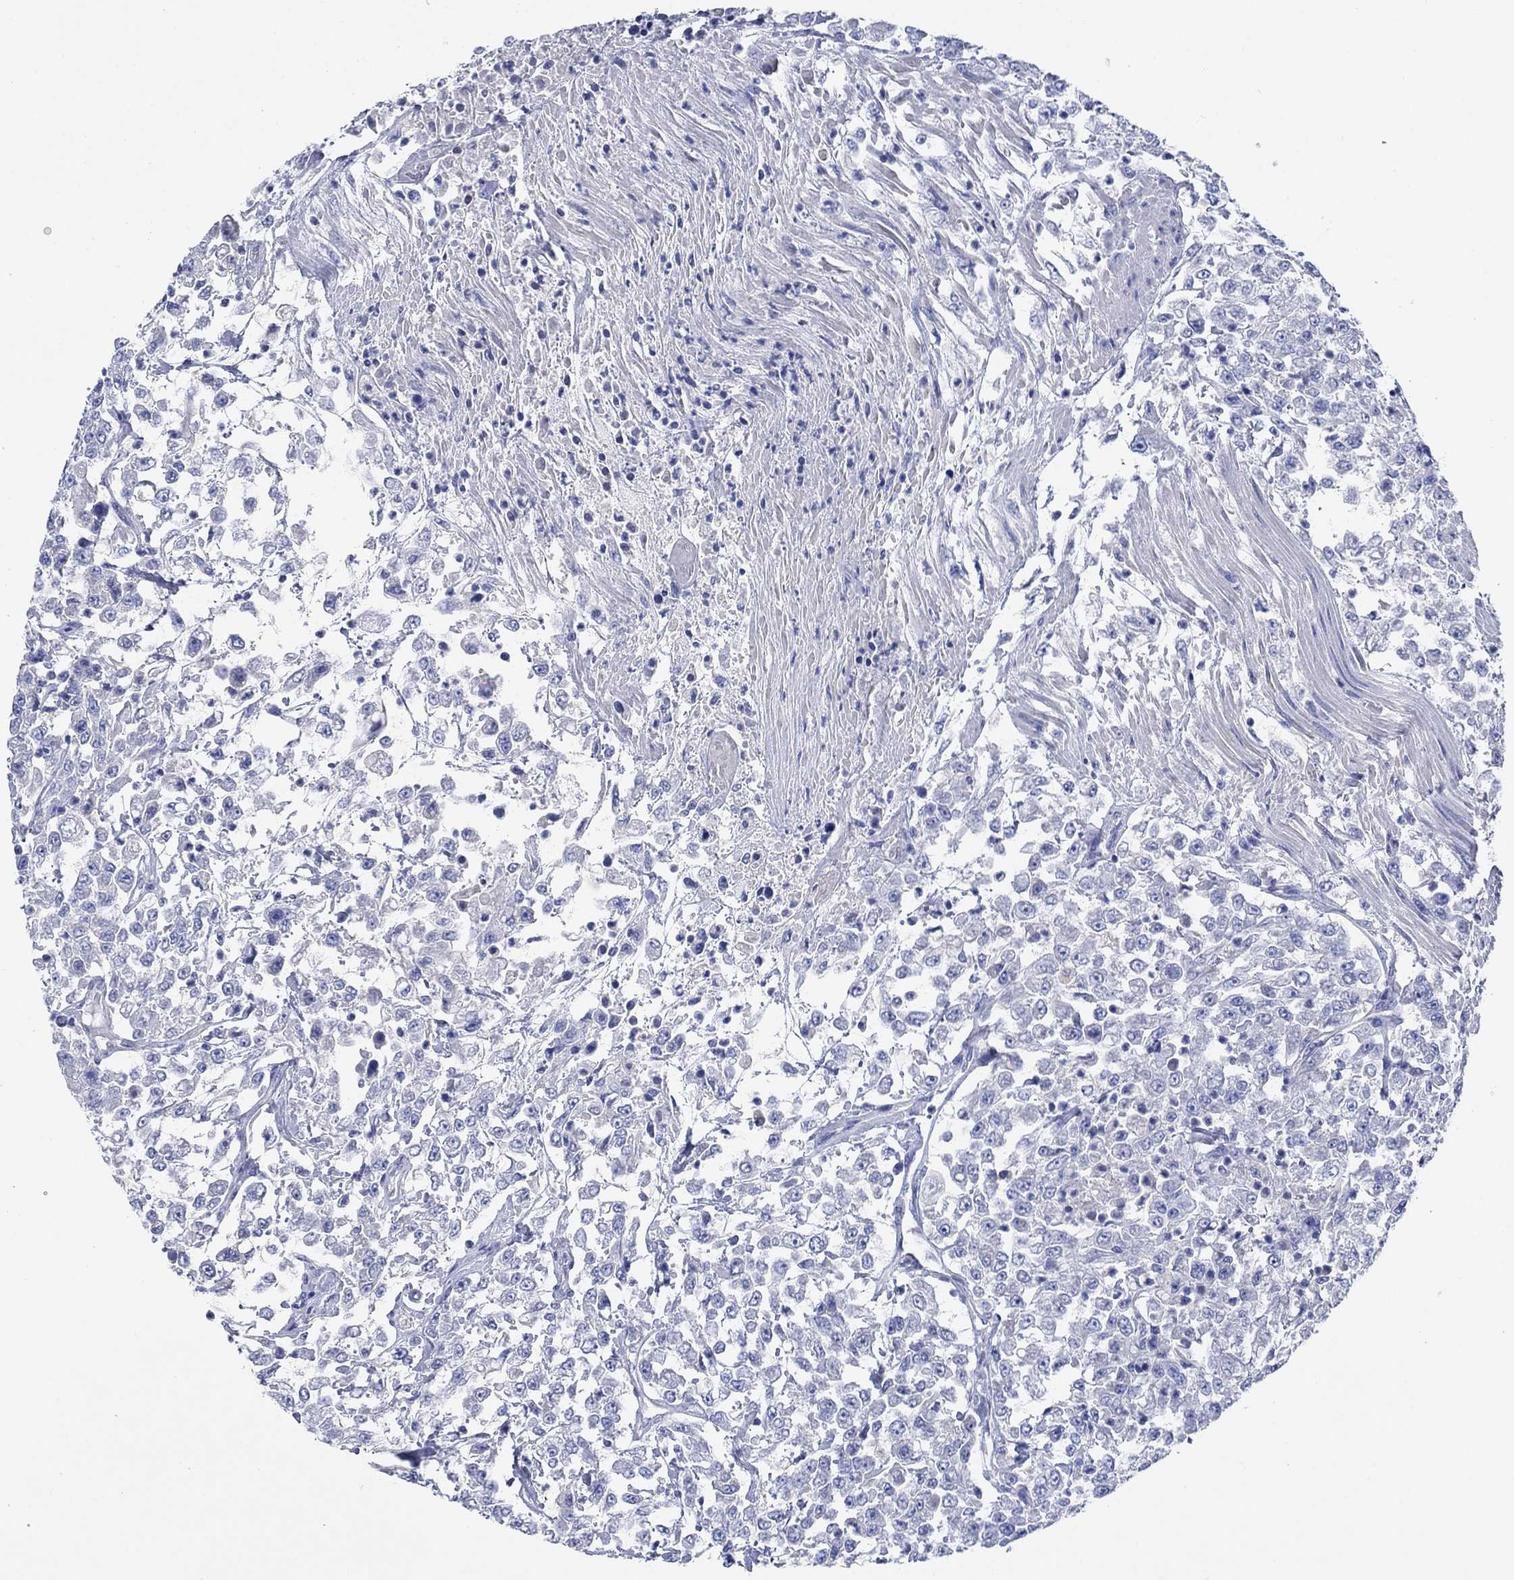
{"staining": {"intensity": "negative", "quantity": "none", "location": "none"}, "tissue": "urothelial cancer", "cell_type": "Tumor cells", "image_type": "cancer", "snomed": [{"axis": "morphology", "description": "Urothelial carcinoma, High grade"}, {"axis": "topography", "description": "Urinary bladder"}], "caption": "Urothelial carcinoma (high-grade) was stained to show a protein in brown. There is no significant expression in tumor cells.", "gene": "TRIM16", "patient": {"sex": "male", "age": 46}}